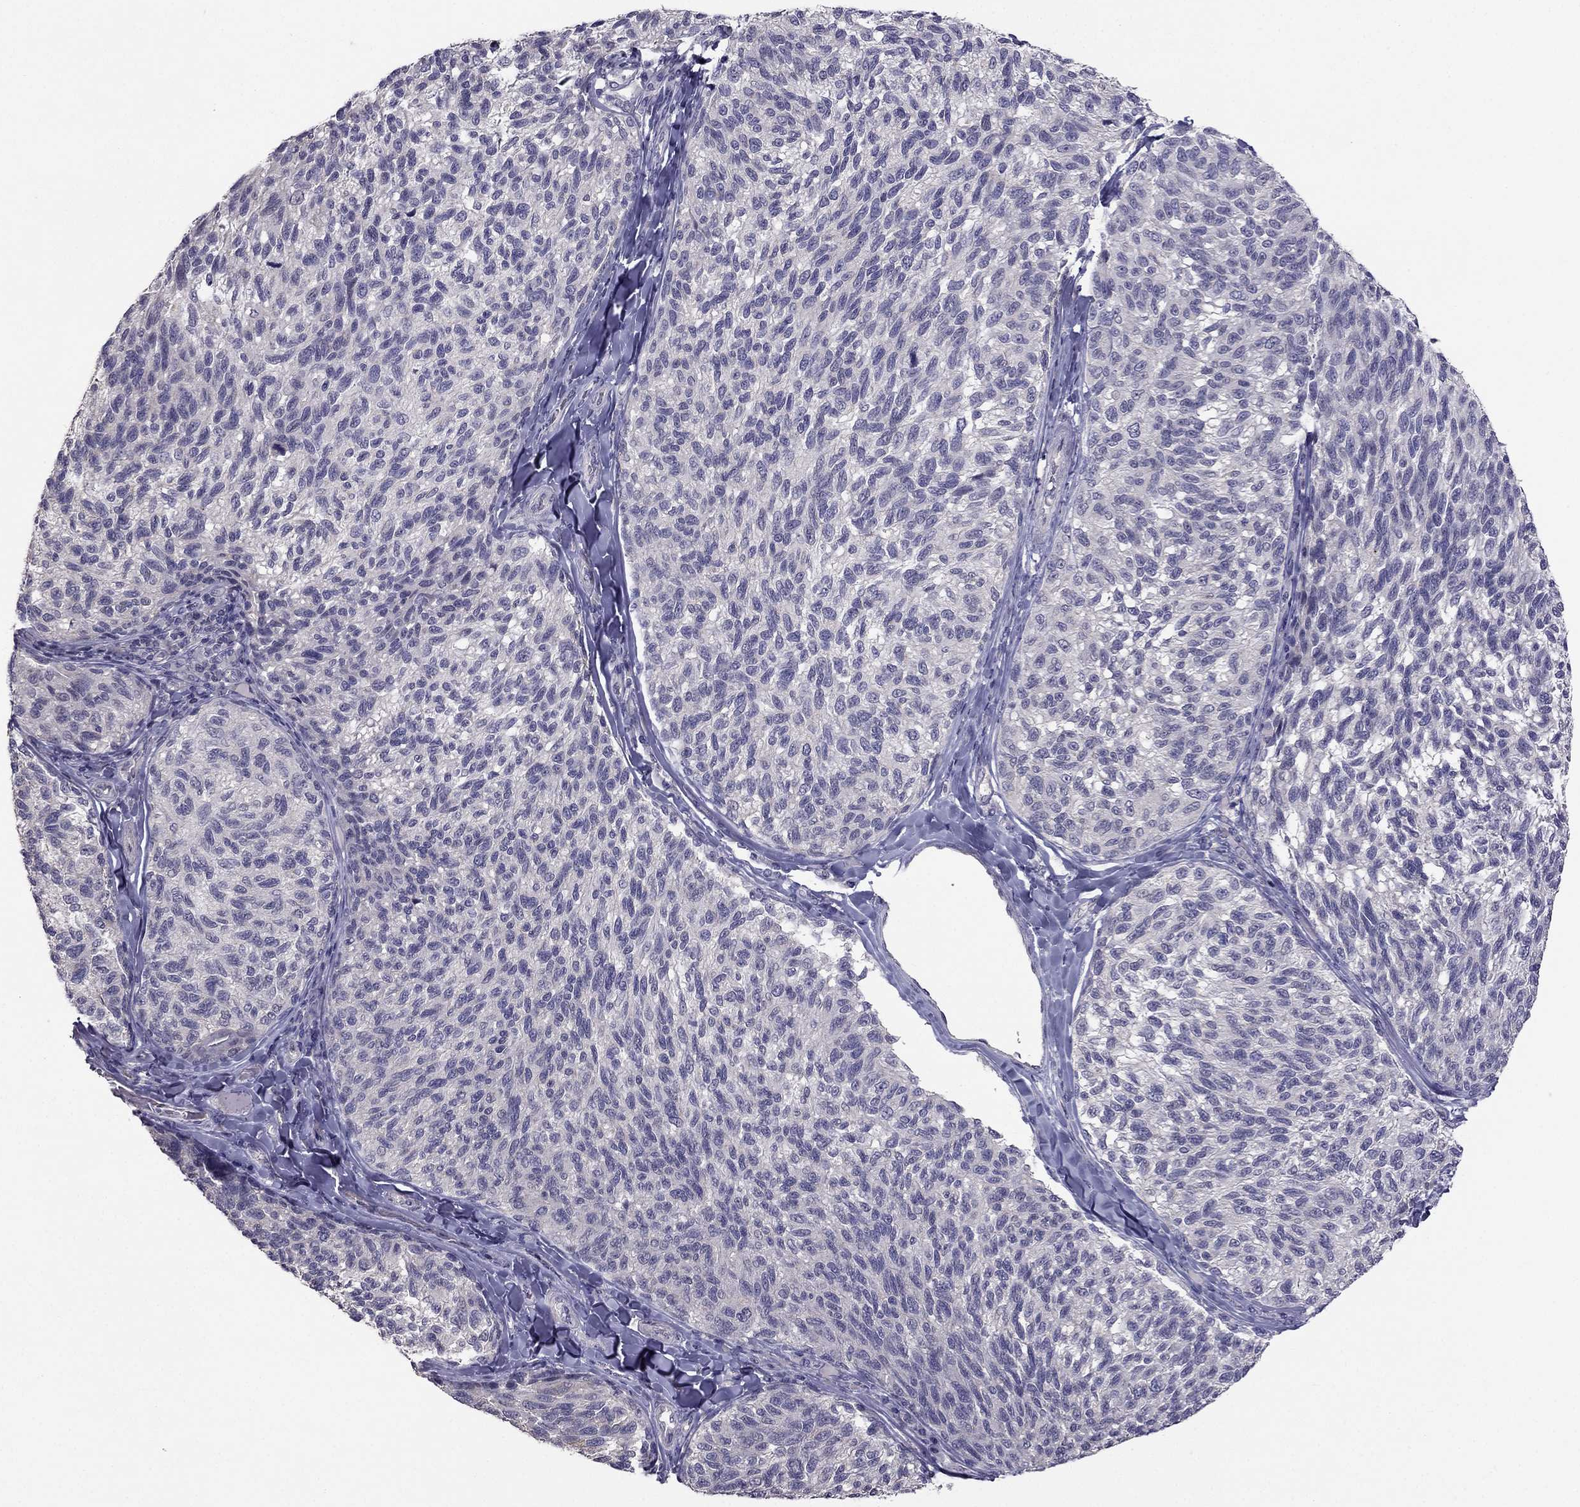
{"staining": {"intensity": "negative", "quantity": "none", "location": "none"}, "tissue": "melanoma", "cell_type": "Tumor cells", "image_type": "cancer", "snomed": [{"axis": "morphology", "description": "Malignant melanoma, NOS"}, {"axis": "topography", "description": "Skin"}], "caption": "The immunohistochemistry (IHC) image has no significant staining in tumor cells of melanoma tissue. (Stains: DAB IHC with hematoxylin counter stain, Microscopy: brightfield microscopy at high magnification).", "gene": "HSFX1", "patient": {"sex": "female", "age": 73}}